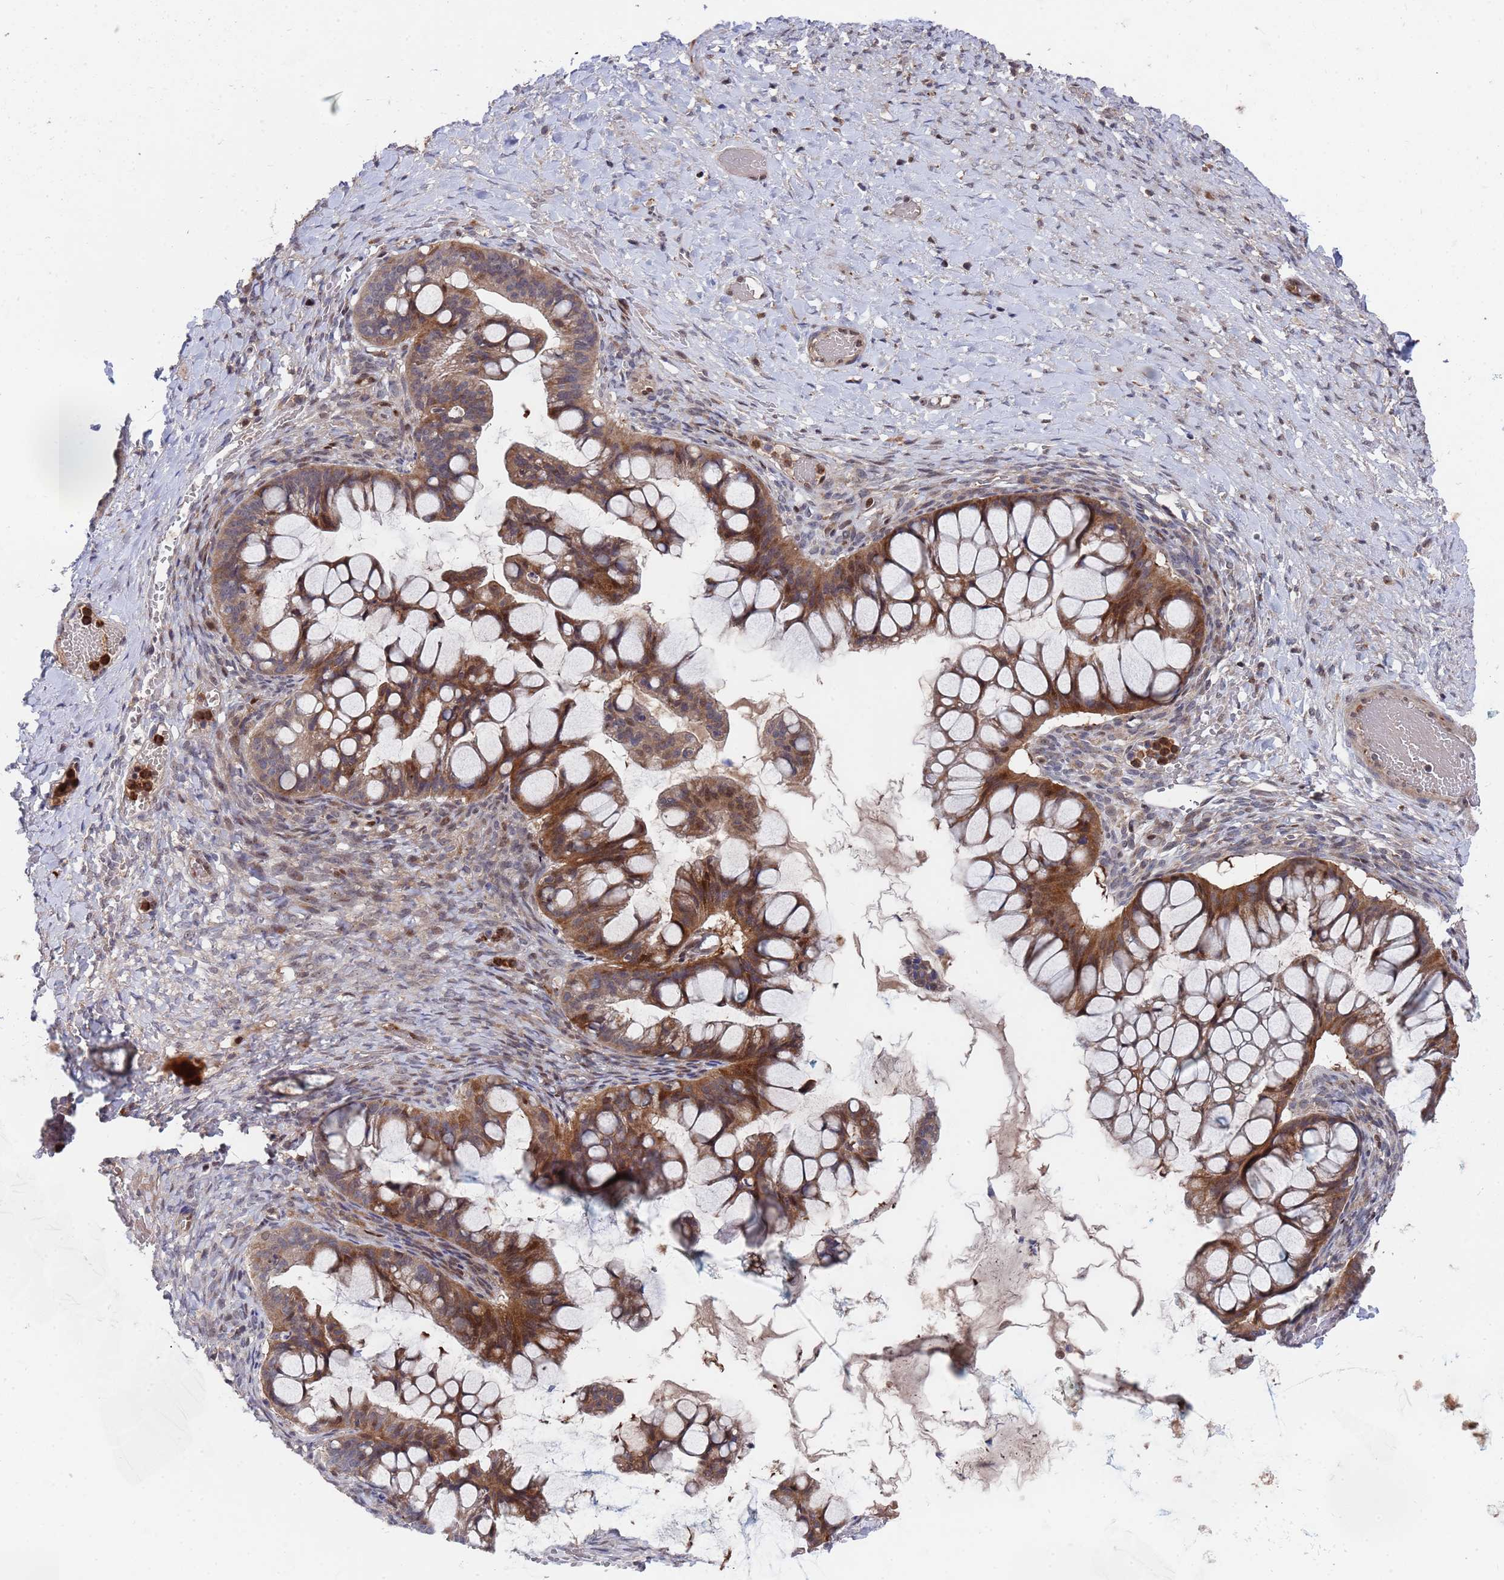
{"staining": {"intensity": "strong", "quantity": ">75%", "location": "cytoplasmic/membranous,nuclear"}, "tissue": "ovarian cancer", "cell_type": "Tumor cells", "image_type": "cancer", "snomed": [{"axis": "morphology", "description": "Cystadenocarcinoma, mucinous, NOS"}, {"axis": "topography", "description": "Ovary"}], "caption": "Mucinous cystadenocarcinoma (ovarian) stained for a protein shows strong cytoplasmic/membranous and nuclear positivity in tumor cells. (DAB (3,3'-diaminobenzidine) IHC with brightfield microscopy, high magnification).", "gene": "TMBIM6", "patient": {"sex": "female", "age": 73}}